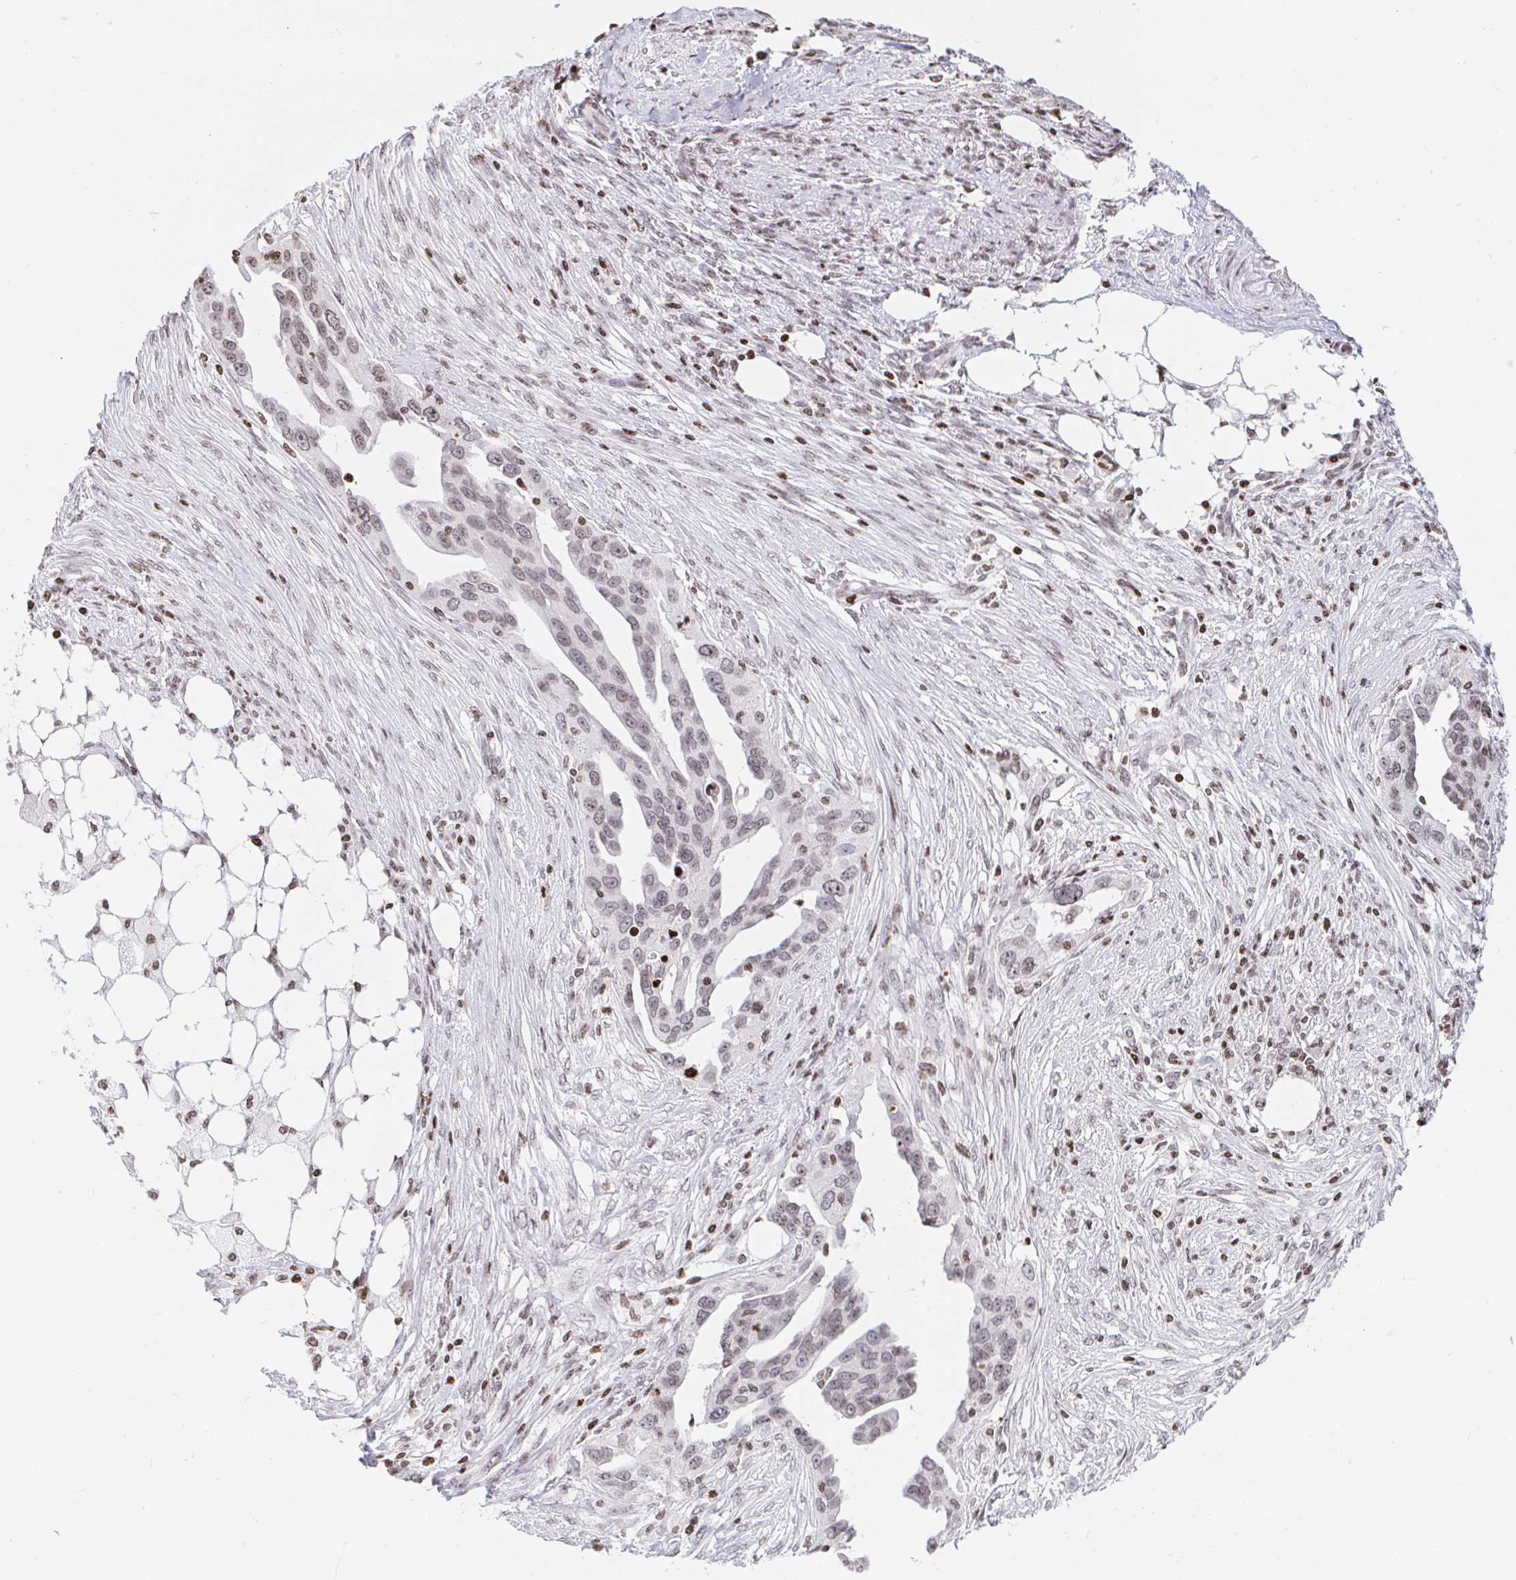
{"staining": {"intensity": "weak", "quantity": ">75%", "location": "nuclear"}, "tissue": "ovarian cancer", "cell_type": "Tumor cells", "image_type": "cancer", "snomed": [{"axis": "morphology", "description": "Carcinoma, endometroid"}, {"axis": "morphology", "description": "Cystadenocarcinoma, serous, NOS"}, {"axis": "topography", "description": "Ovary"}], "caption": "A high-resolution image shows immunohistochemistry (IHC) staining of ovarian cancer (serous cystadenocarcinoma), which reveals weak nuclear staining in approximately >75% of tumor cells.", "gene": "HOXC10", "patient": {"sex": "female", "age": 45}}